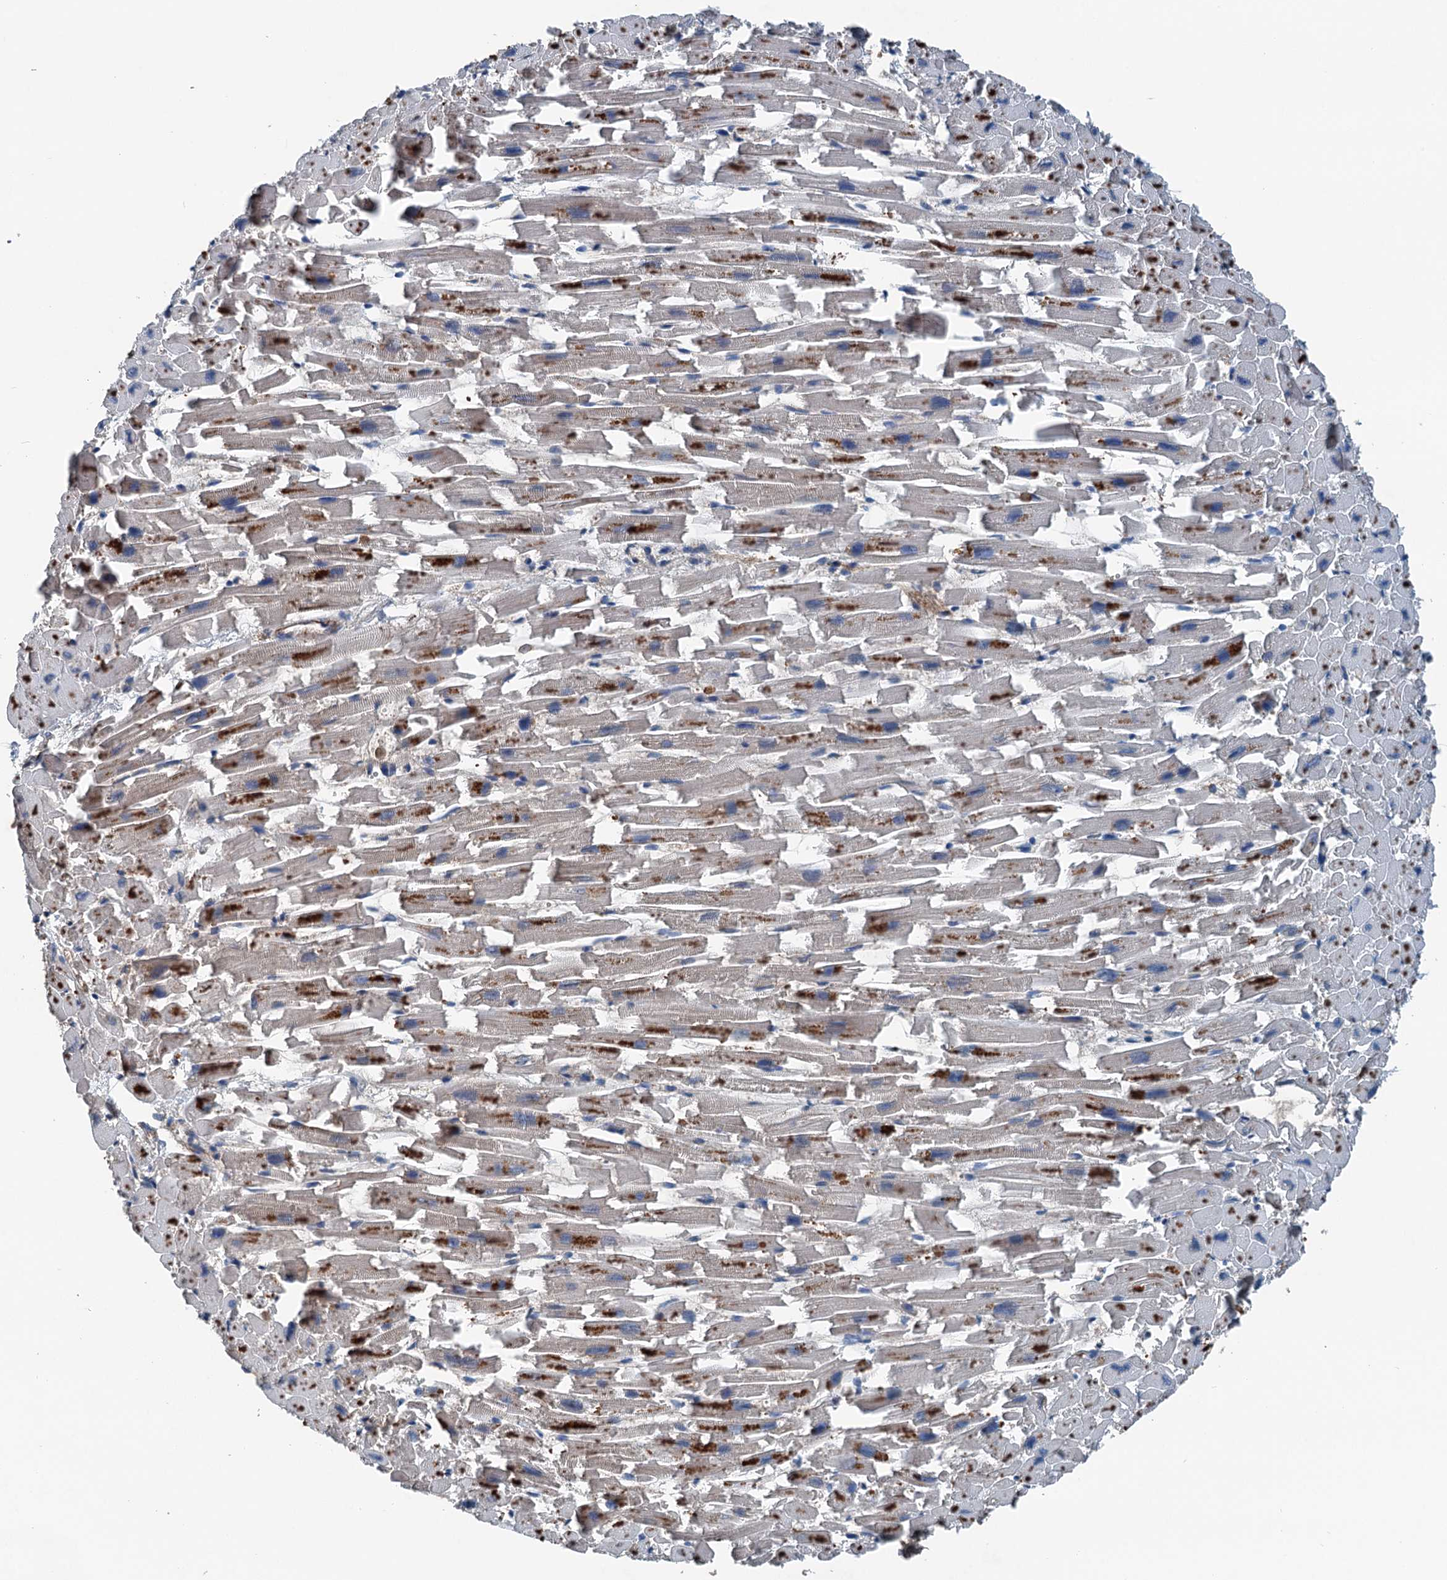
{"staining": {"intensity": "moderate", "quantity": "25%-75%", "location": "cytoplasmic/membranous"}, "tissue": "heart muscle", "cell_type": "Cardiomyocytes", "image_type": "normal", "snomed": [{"axis": "morphology", "description": "Normal tissue, NOS"}, {"axis": "topography", "description": "Heart"}], "caption": "High-magnification brightfield microscopy of normal heart muscle stained with DAB (3,3'-diaminobenzidine) (brown) and counterstained with hematoxylin (blue). cardiomyocytes exhibit moderate cytoplasmic/membranous expression is appreciated in approximately25%-75% of cells. Using DAB (brown) and hematoxylin (blue) stains, captured at high magnification using brightfield microscopy.", "gene": "PDSS1", "patient": {"sex": "female", "age": 64}}